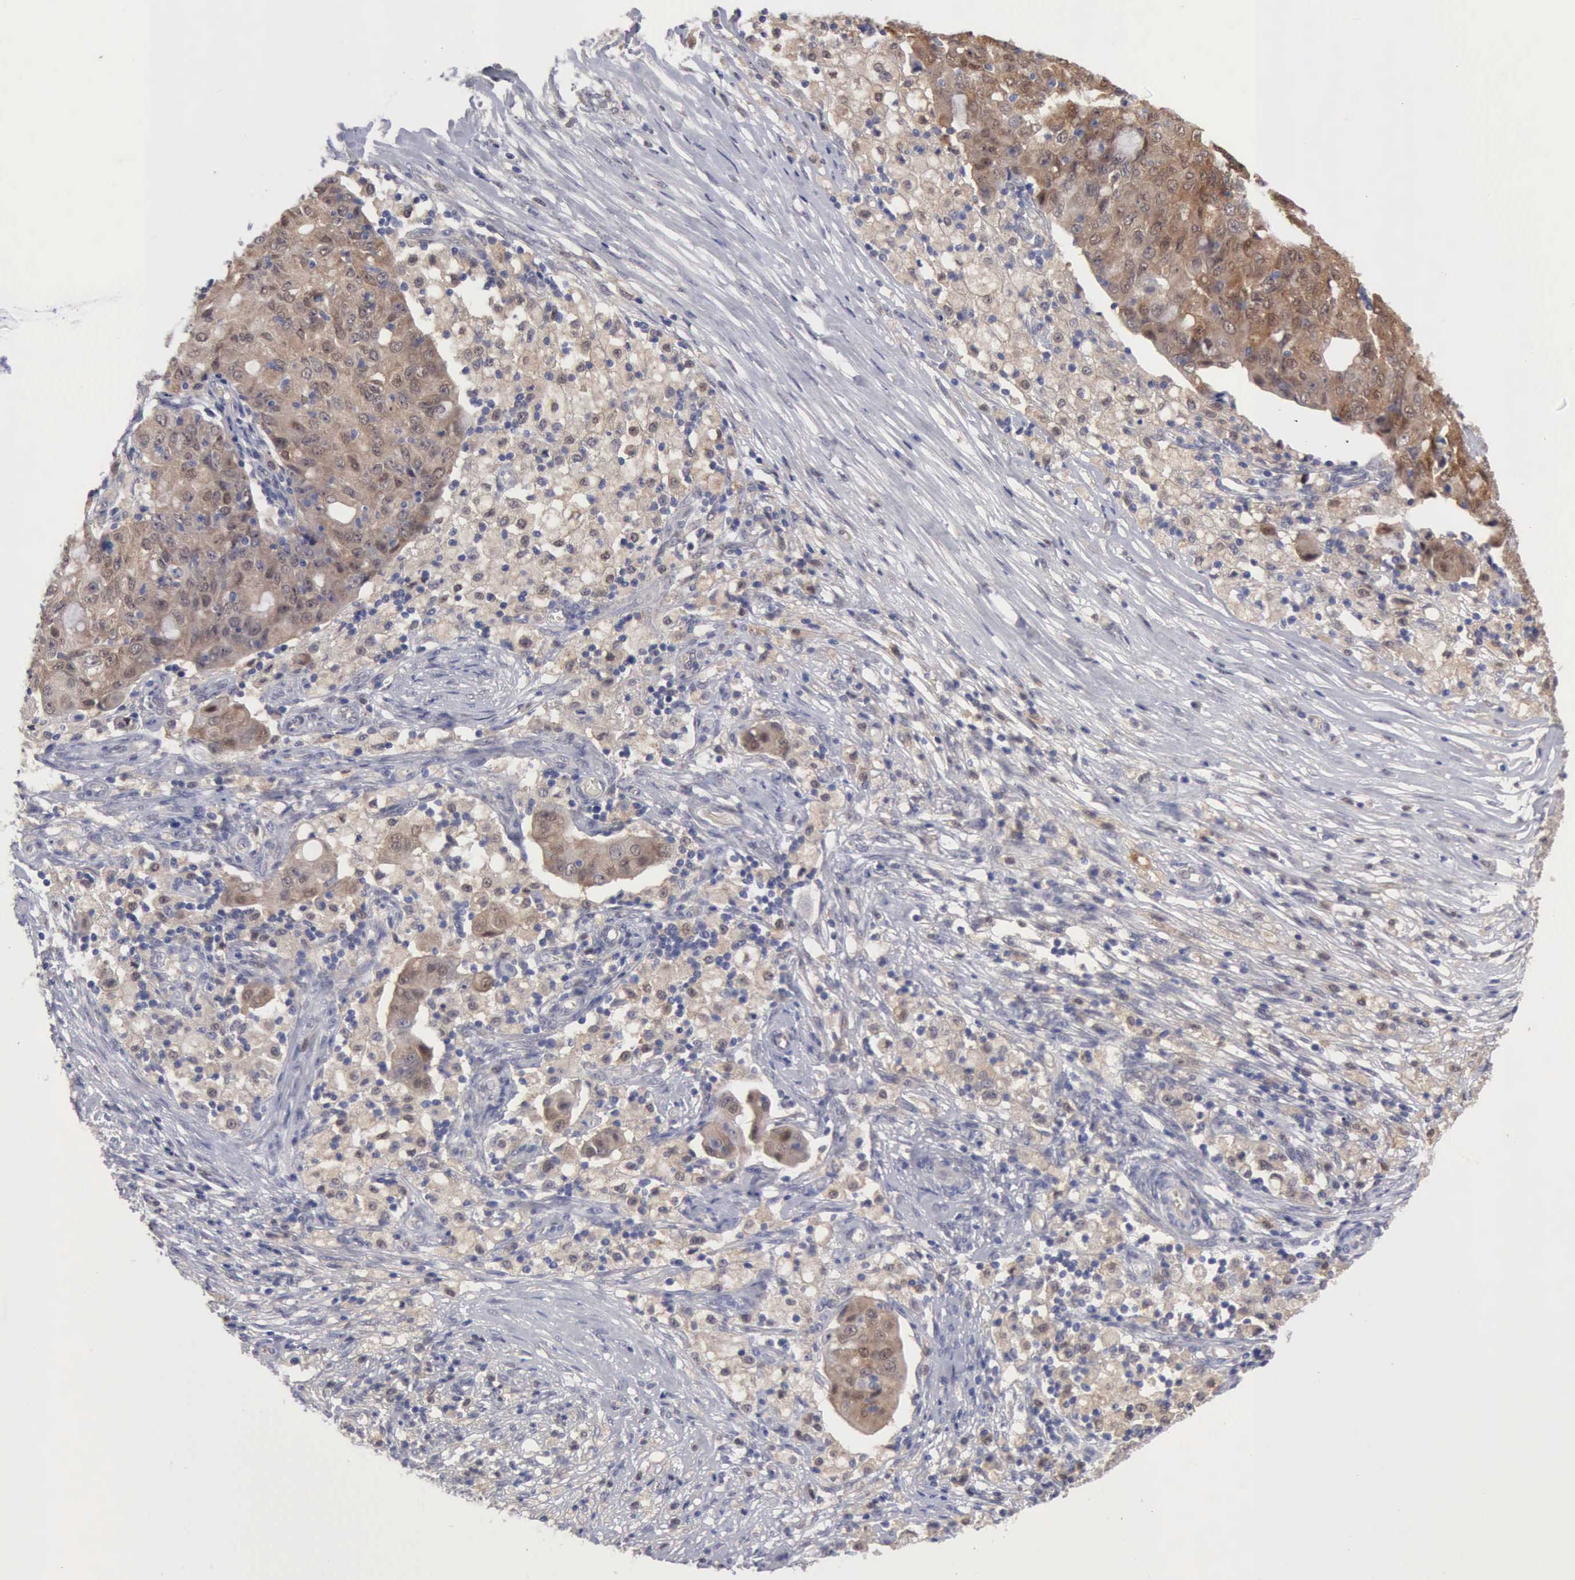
{"staining": {"intensity": "weak", "quantity": ">75%", "location": "cytoplasmic/membranous,nuclear"}, "tissue": "ovarian cancer", "cell_type": "Tumor cells", "image_type": "cancer", "snomed": [{"axis": "morphology", "description": "Carcinoma, endometroid"}, {"axis": "topography", "description": "Ovary"}], "caption": "Ovarian cancer stained with a brown dye shows weak cytoplasmic/membranous and nuclear positive positivity in approximately >75% of tumor cells.", "gene": "PTGR2", "patient": {"sex": "female", "age": 42}}